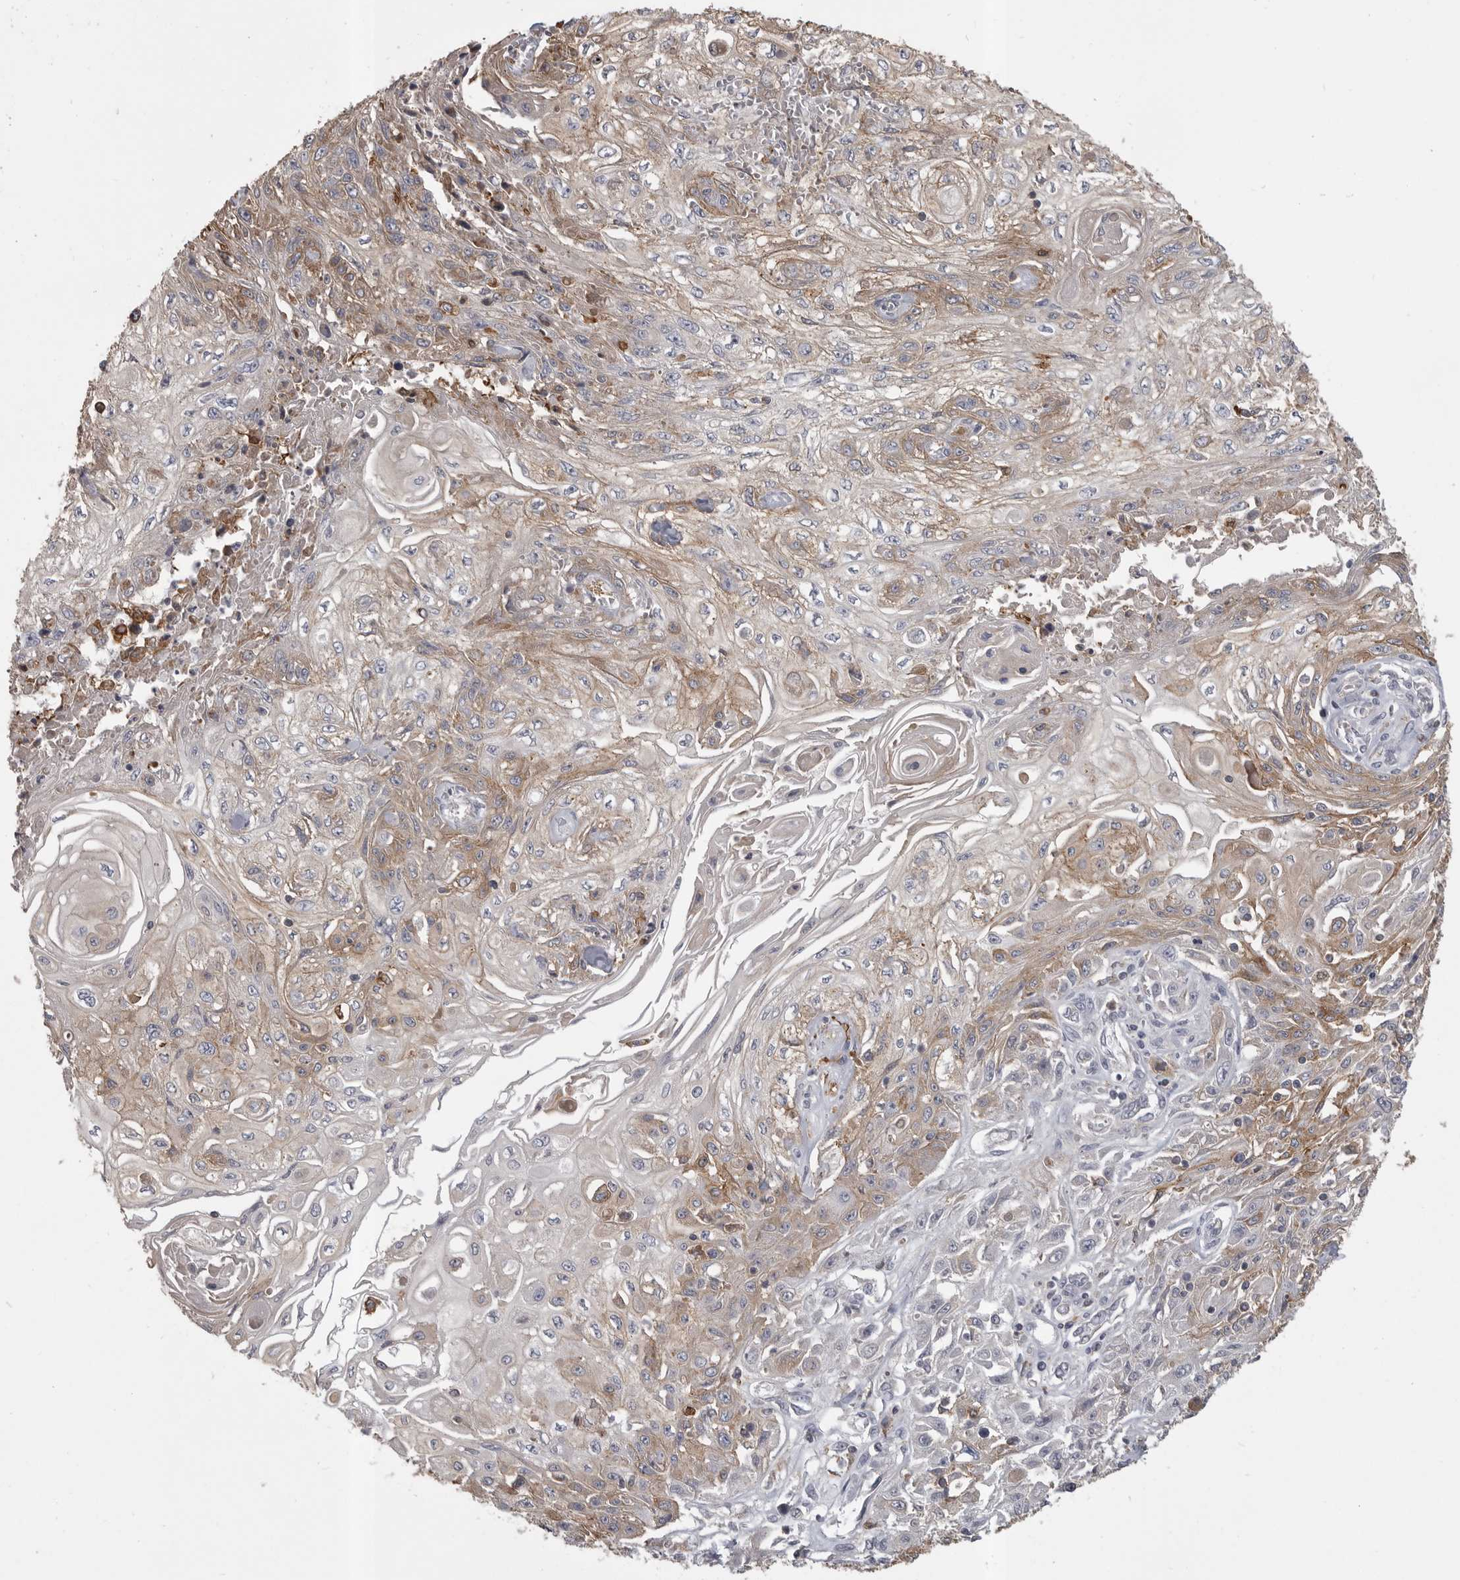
{"staining": {"intensity": "moderate", "quantity": "<25%", "location": "cytoplasmic/membranous"}, "tissue": "skin cancer", "cell_type": "Tumor cells", "image_type": "cancer", "snomed": [{"axis": "morphology", "description": "Squamous cell carcinoma, NOS"}, {"axis": "morphology", "description": "Squamous cell carcinoma, metastatic, NOS"}, {"axis": "topography", "description": "Skin"}, {"axis": "topography", "description": "Lymph node"}], "caption": "Moderate cytoplasmic/membranous protein staining is present in about <25% of tumor cells in skin cancer.", "gene": "CMTM6", "patient": {"sex": "male", "age": 75}}